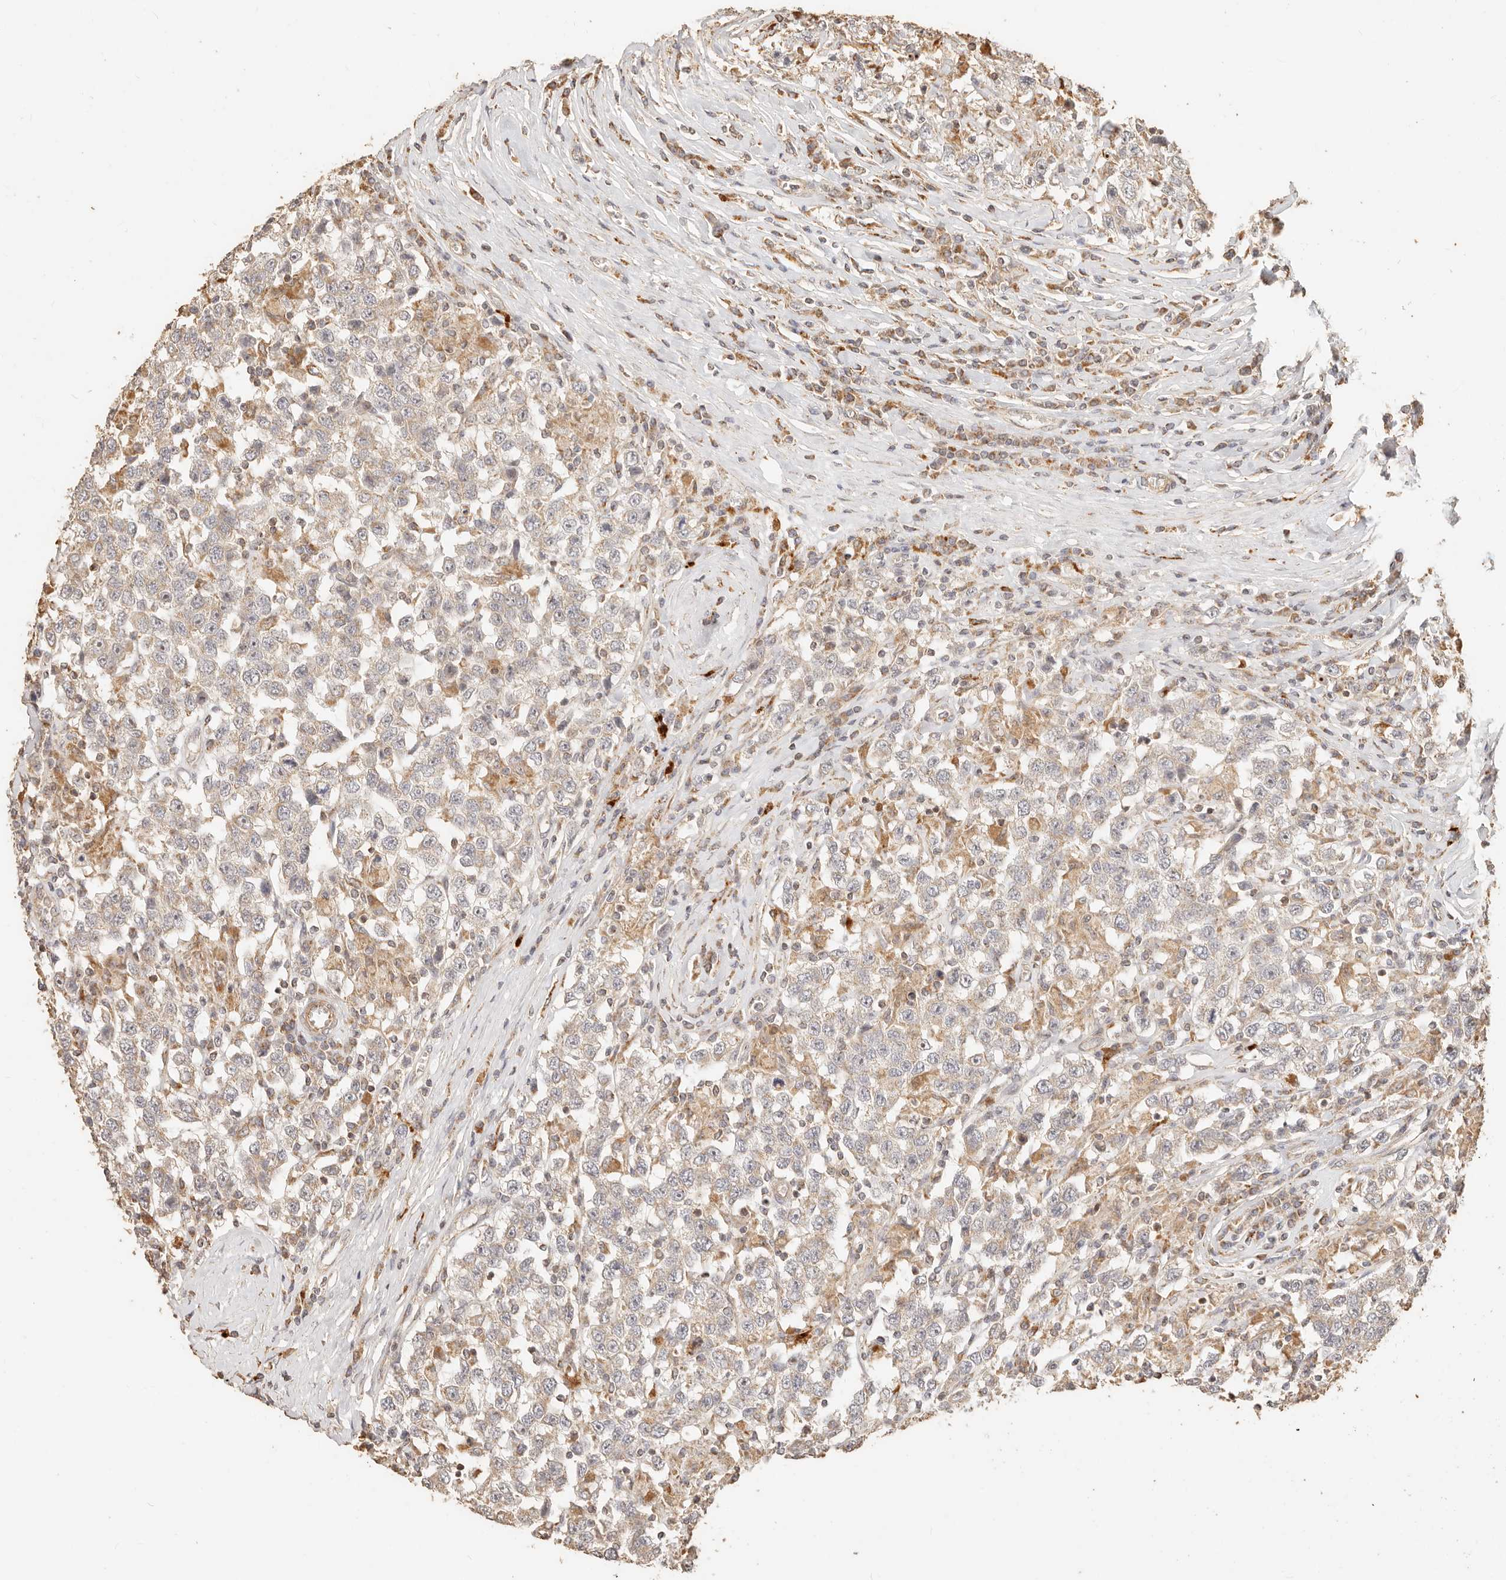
{"staining": {"intensity": "negative", "quantity": "none", "location": "none"}, "tissue": "testis cancer", "cell_type": "Tumor cells", "image_type": "cancer", "snomed": [{"axis": "morphology", "description": "Seminoma, NOS"}, {"axis": "topography", "description": "Testis"}], "caption": "Tumor cells are negative for protein expression in human testis cancer.", "gene": "PTPN22", "patient": {"sex": "male", "age": 41}}